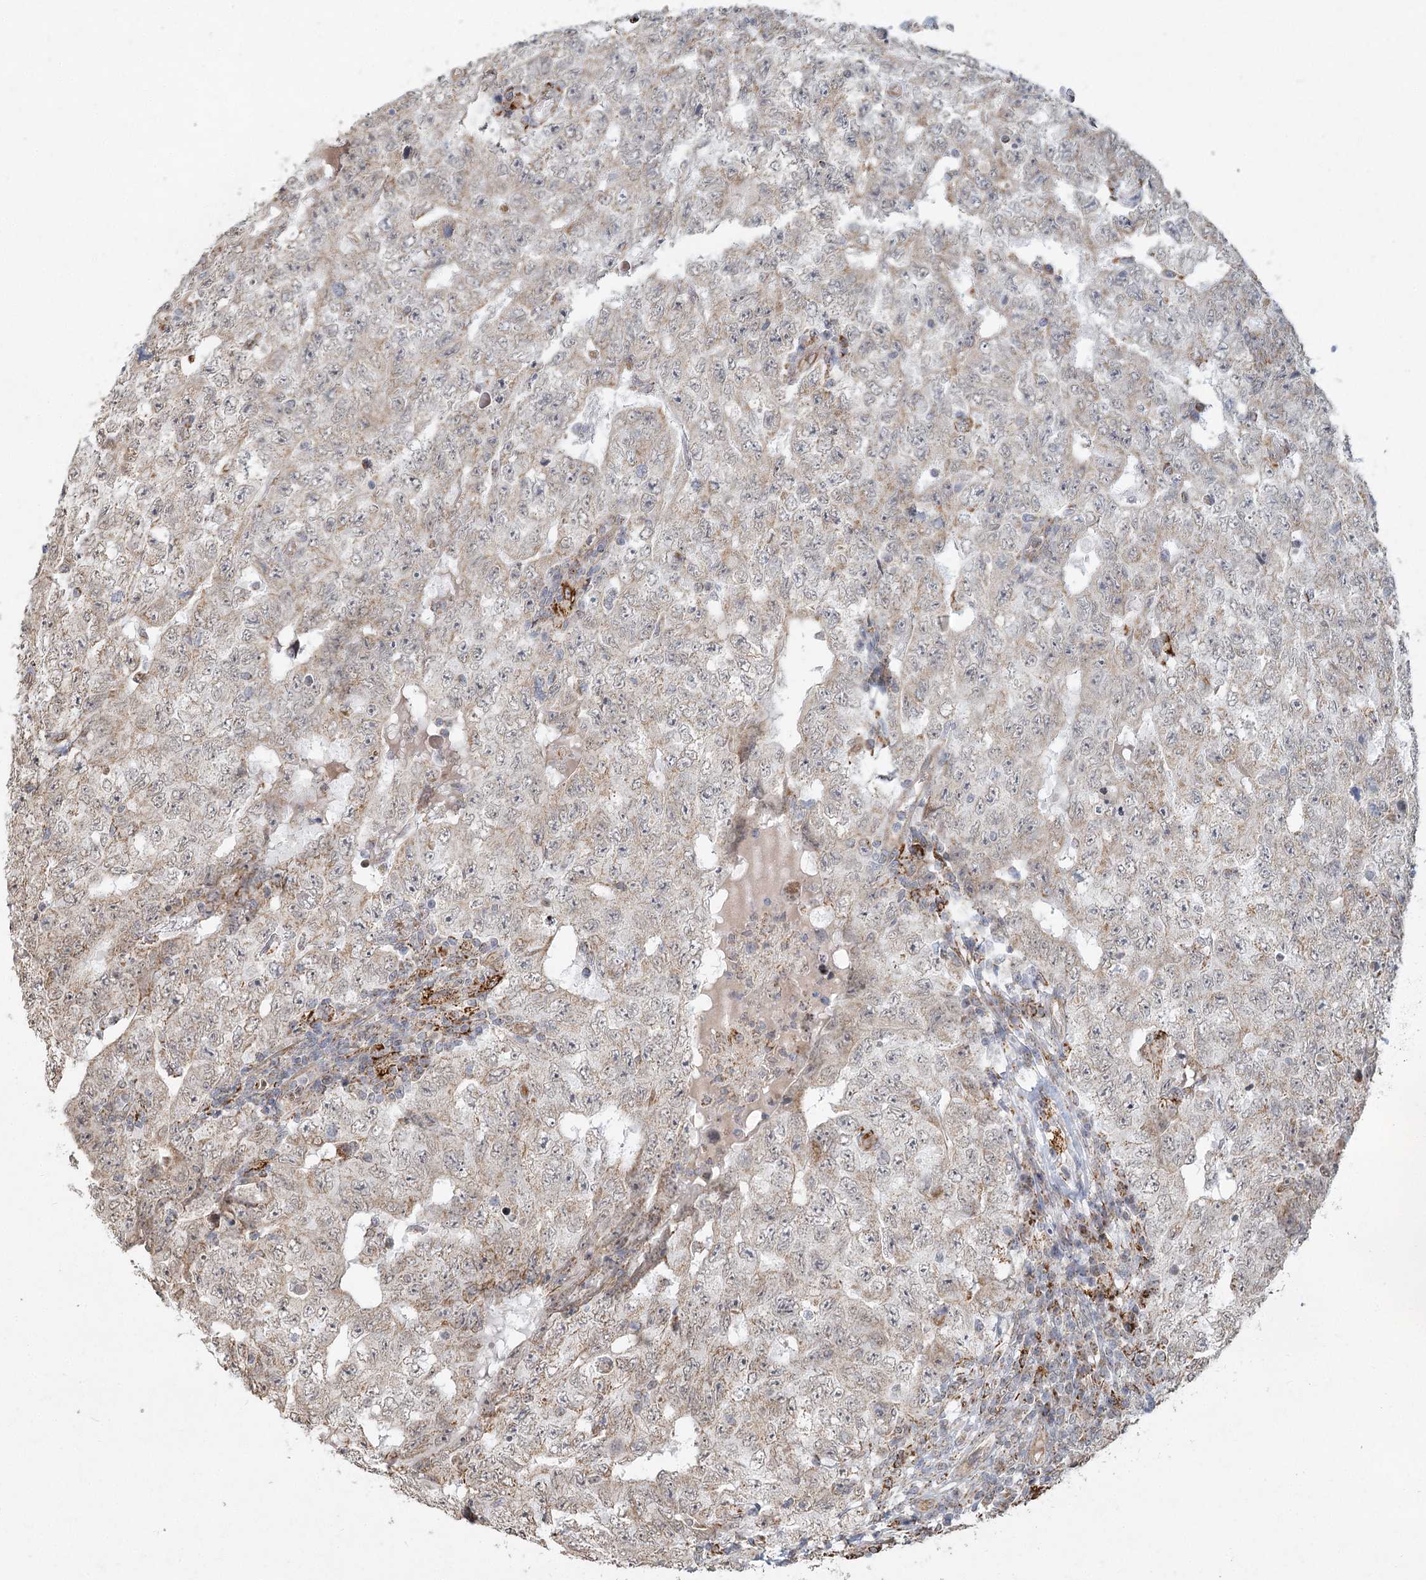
{"staining": {"intensity": "weak", "quantity": "25%-75%", "location": "cytoplasmic/membranous"}, "tissue": "testis cancer", "cell_type": "Tumor cells", "image_type": "cancer", "snomed": [{"axis": "morphology", "description": "Carcinoma, Embryonal, NOS"}, {"axis": "topography", "description": "Testis"}], "caption": "Immunohistochemistry (IHC) staining of testis cancer (embryonal carcinoma), which exhibits low levels of weak cytoplasmic/membranous positivity in about 25%-75% of tumor cells indicating weak cytoplasmic/membranous protein positivity. The staining was performed using DAB (brown) for protein detection and nuclei were counterstained in hematoxylin (blue).", "gene": "LACTB", "patient": {"sex": "male", "age": 26}}